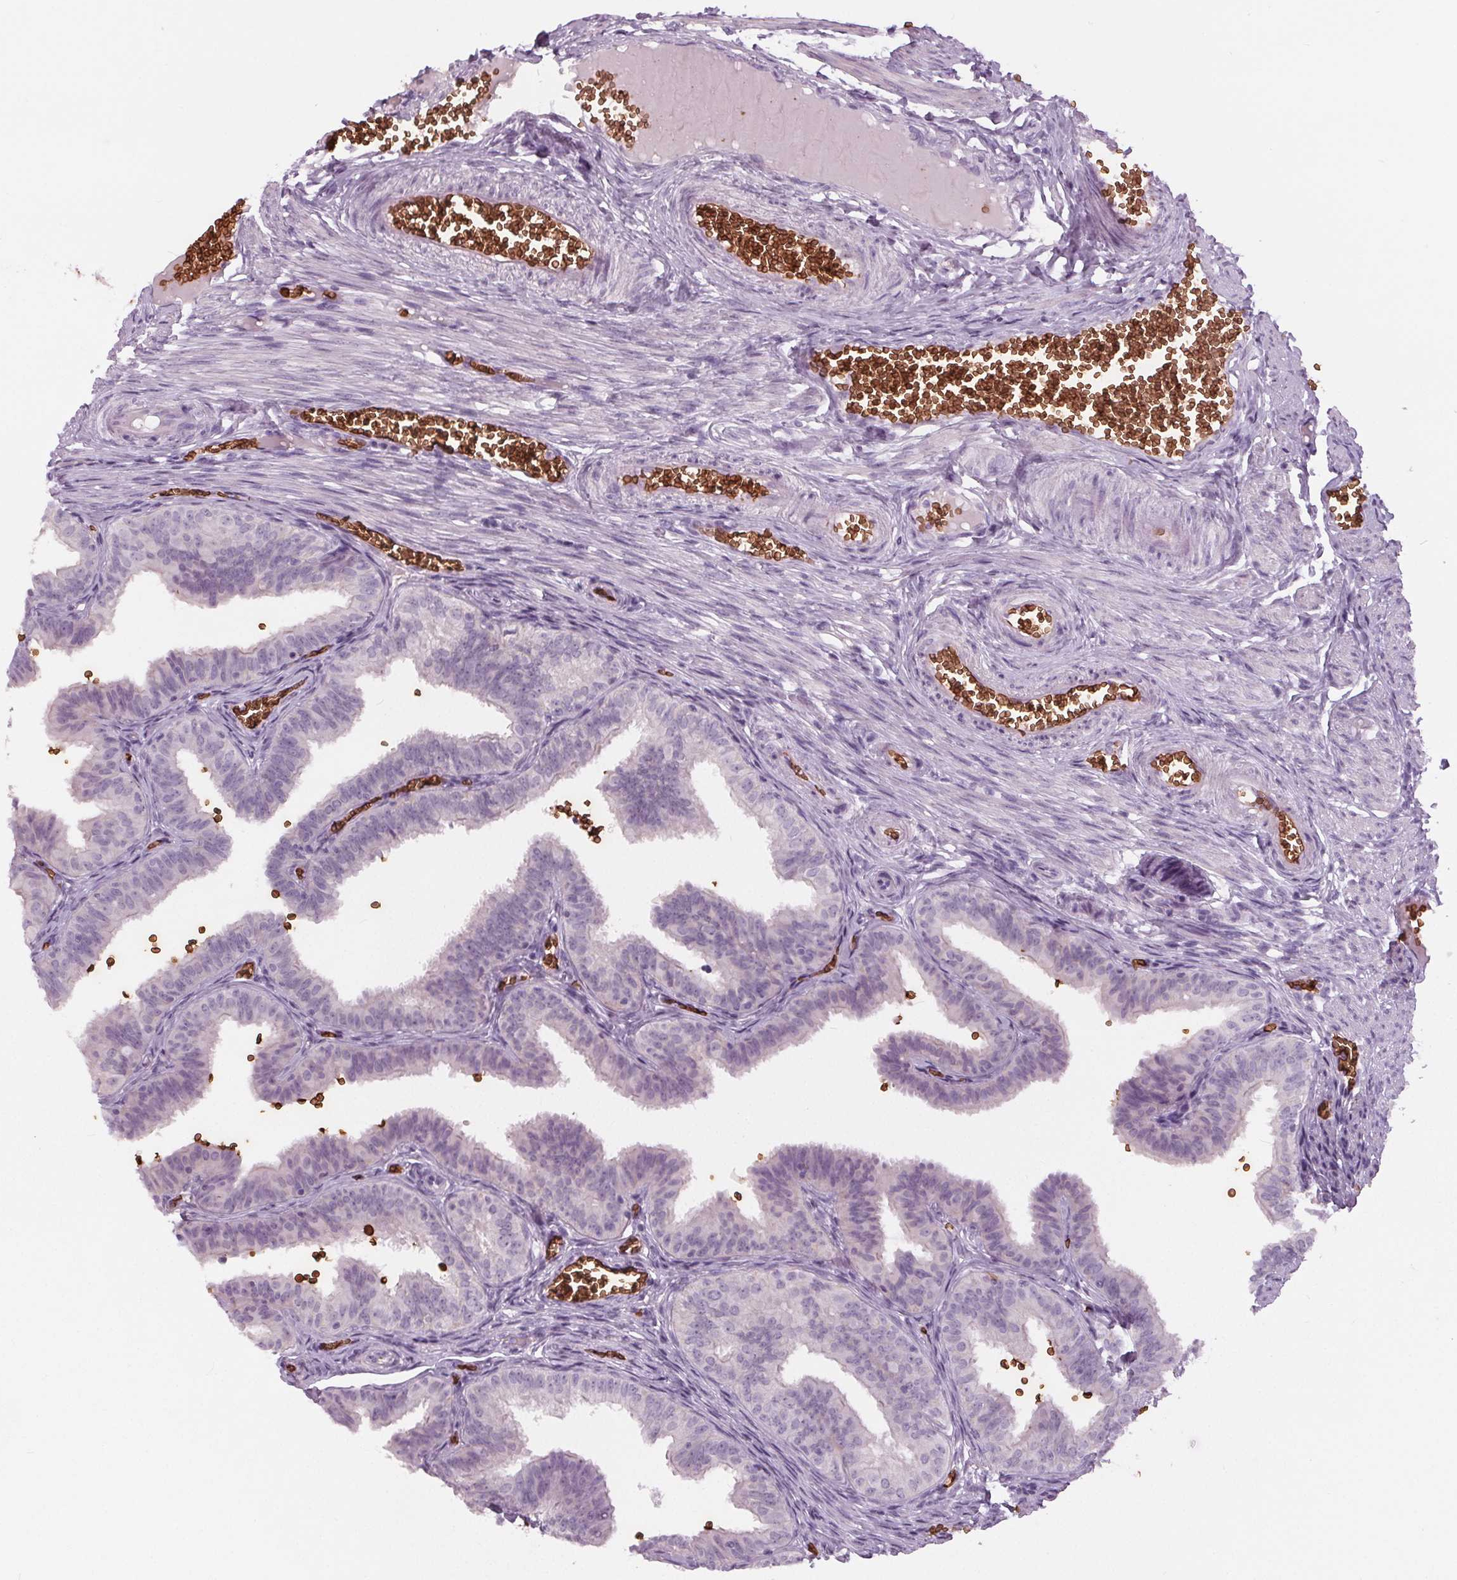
{"staining": {"intensity": "negative", "quantity": "none", "location": "none"}, "tissue": "fallopian tube", "cell_type": "Glandular cells", "image_type": "normal", "snomed": [{"axis": "morphology", "description": "Normal tissue, NOS"}, {"axis": "topography", "description": "Fallopian tube"}], "caption": "IHC photomicrograph of benign fallopian tube: fallopian tube stained with DAB demonstrates no significant protein staining in glandular cells.", "gene": "SLC4A1", "patient": {"sex": "female", "age": 25}}